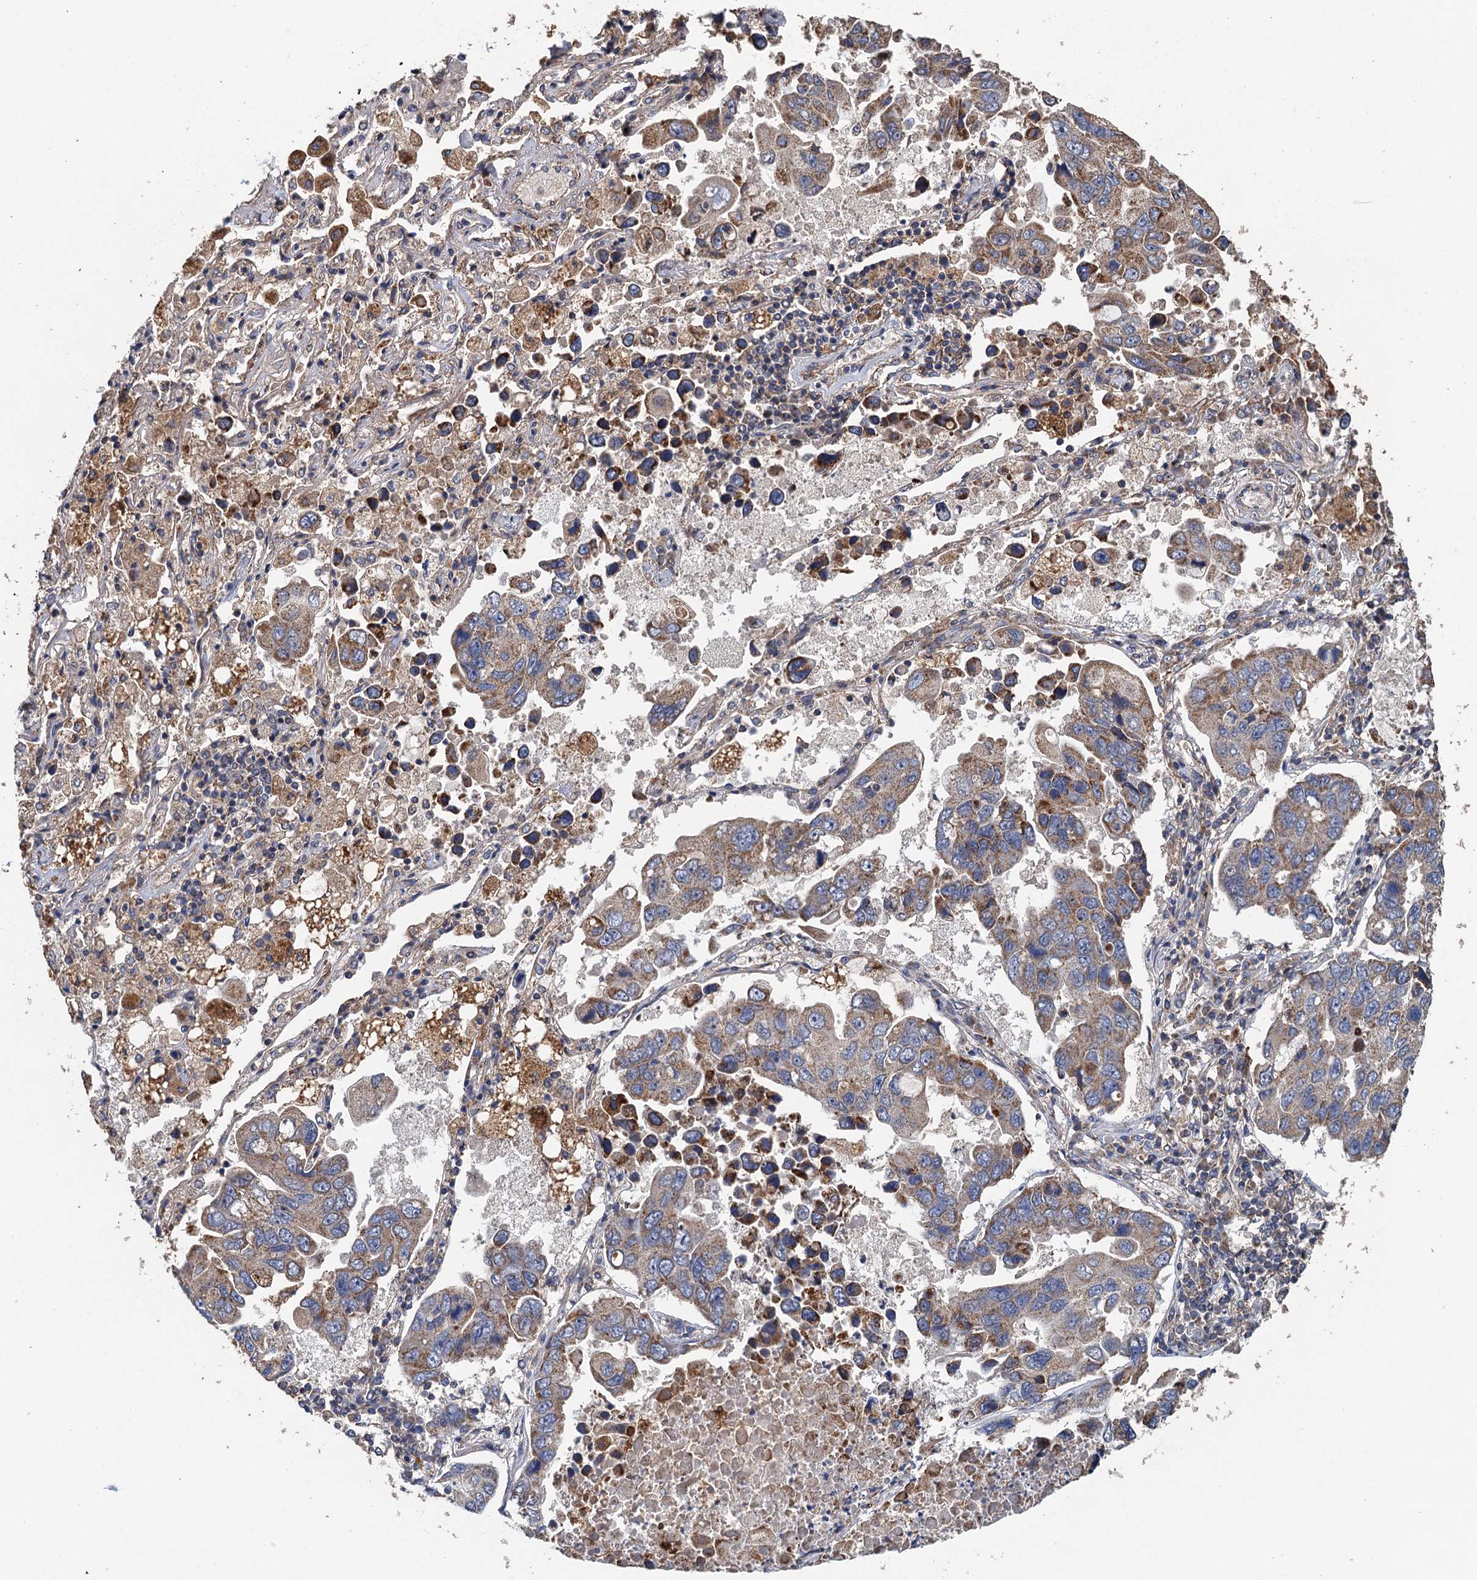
{"staining": {"intensity": "moderate", "quantity": "25%-75%", "location": "cytoplasmic/membranous"}, "tissue": "lung cancer", "cell_type": "Tumor cells", "image_type": "cancer", "snomed": [{"axis": "morphology", "description": "Adenocarcinoma, NOS"}, {"axis": "topography", "description": "Lung"}], "caption": "Immunohistochemistry (IHC) staining of lung adenocarcinoma, which shows medium levels of moderate cytoplasmic/membranous expression in approximately 25%-75% of tumor cells indicating moderate cytoplasmic/membranous protein expression. The staining was performed using DAB (brown) for protein detection and nuclei were counterstained in hematoxylin (blue).", "gene": "BCS1L", "patient": {"sex": "male", "age": 64}}